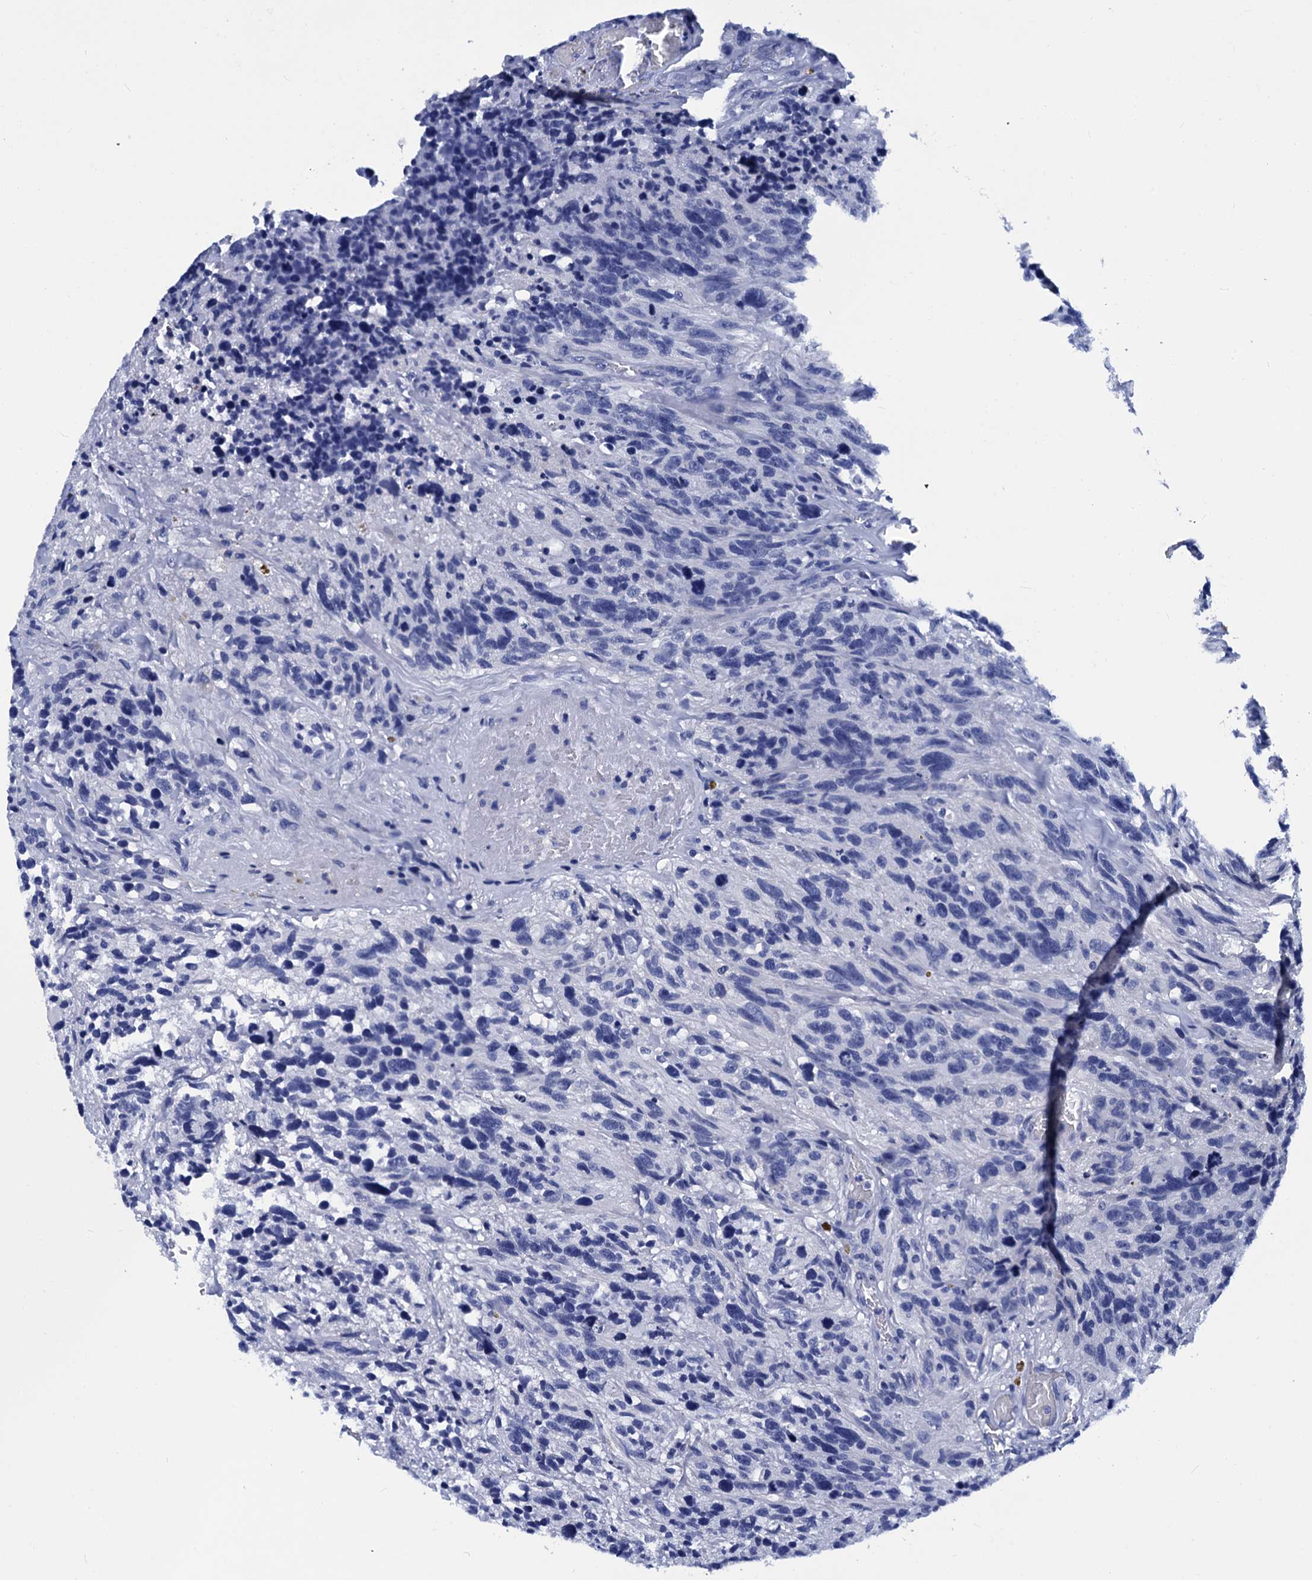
{"staining": {"intensity": "negative", "quantity": "none", "location": "none"}, "tissue": "glioma", "cell_type": "Tumor cells", "image_type": "cancer", "snomed": [{"axis": "morphology", "description": "Glioma, malignant, High grade"}, {"axis": "topography", "description": "Brain"}], "caption": "Immunohistochemical staining of human glioma displays no significant positivity in tumor cells.", "gene": "MYBPC3", "patient": {"sex": "male", "age": 69}}